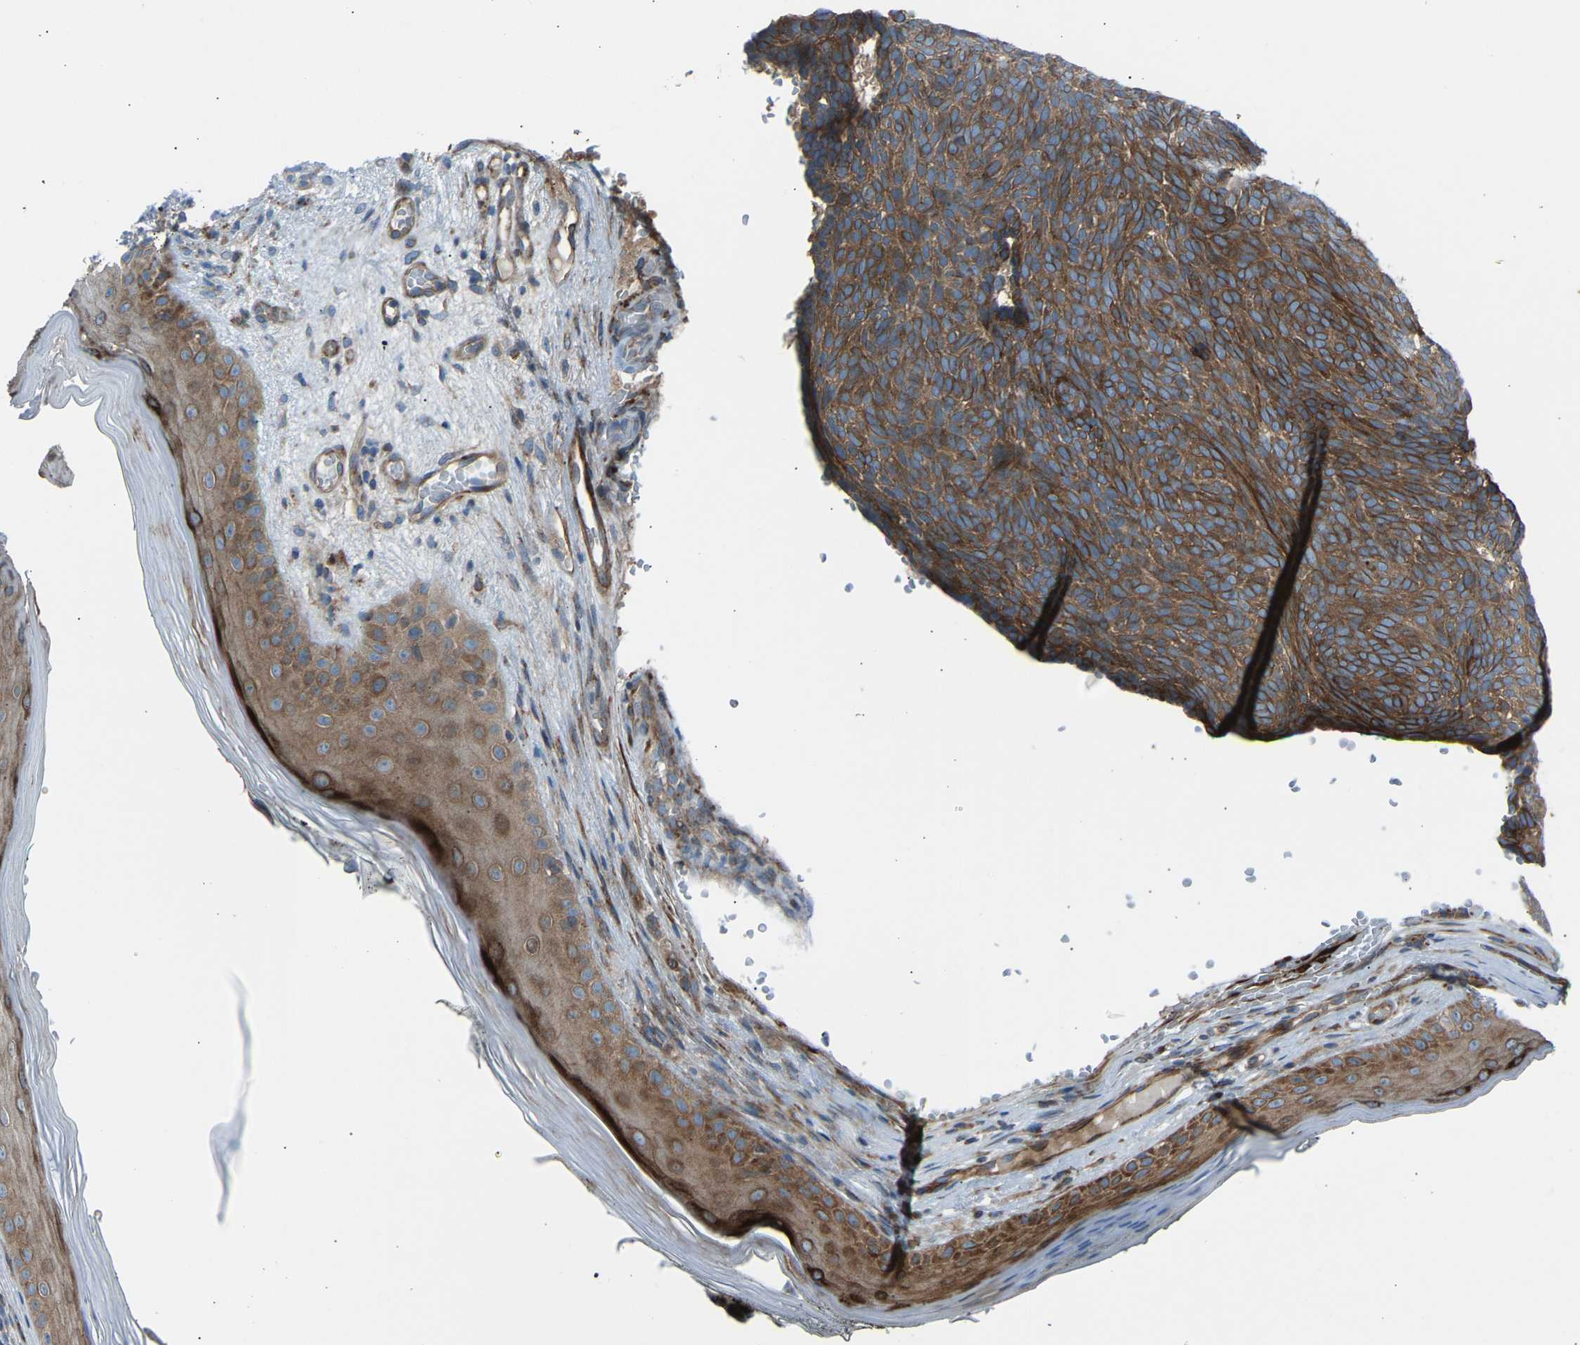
{"staining": {"intensity": "strong", "quantity": ">75%", "location": "cytoplasmic/membranous"}, "tissue": "skin cancer", "cell_type": "Tumor cells", "image_type": "cancer", "snomed": [{"axis": "morphology", "description": "Basal cell carcinoma"}, {"axis": "topography", "description": "Skin"}], "caption": "Protein expression by immunohistochemistry (IHC) demonstrates strong cytoplasmic/membranous positivity in about >75% of tumor cells in skin cancer.", "gene": "VPS41", "patient": {"sex": "male", "age": 61}}